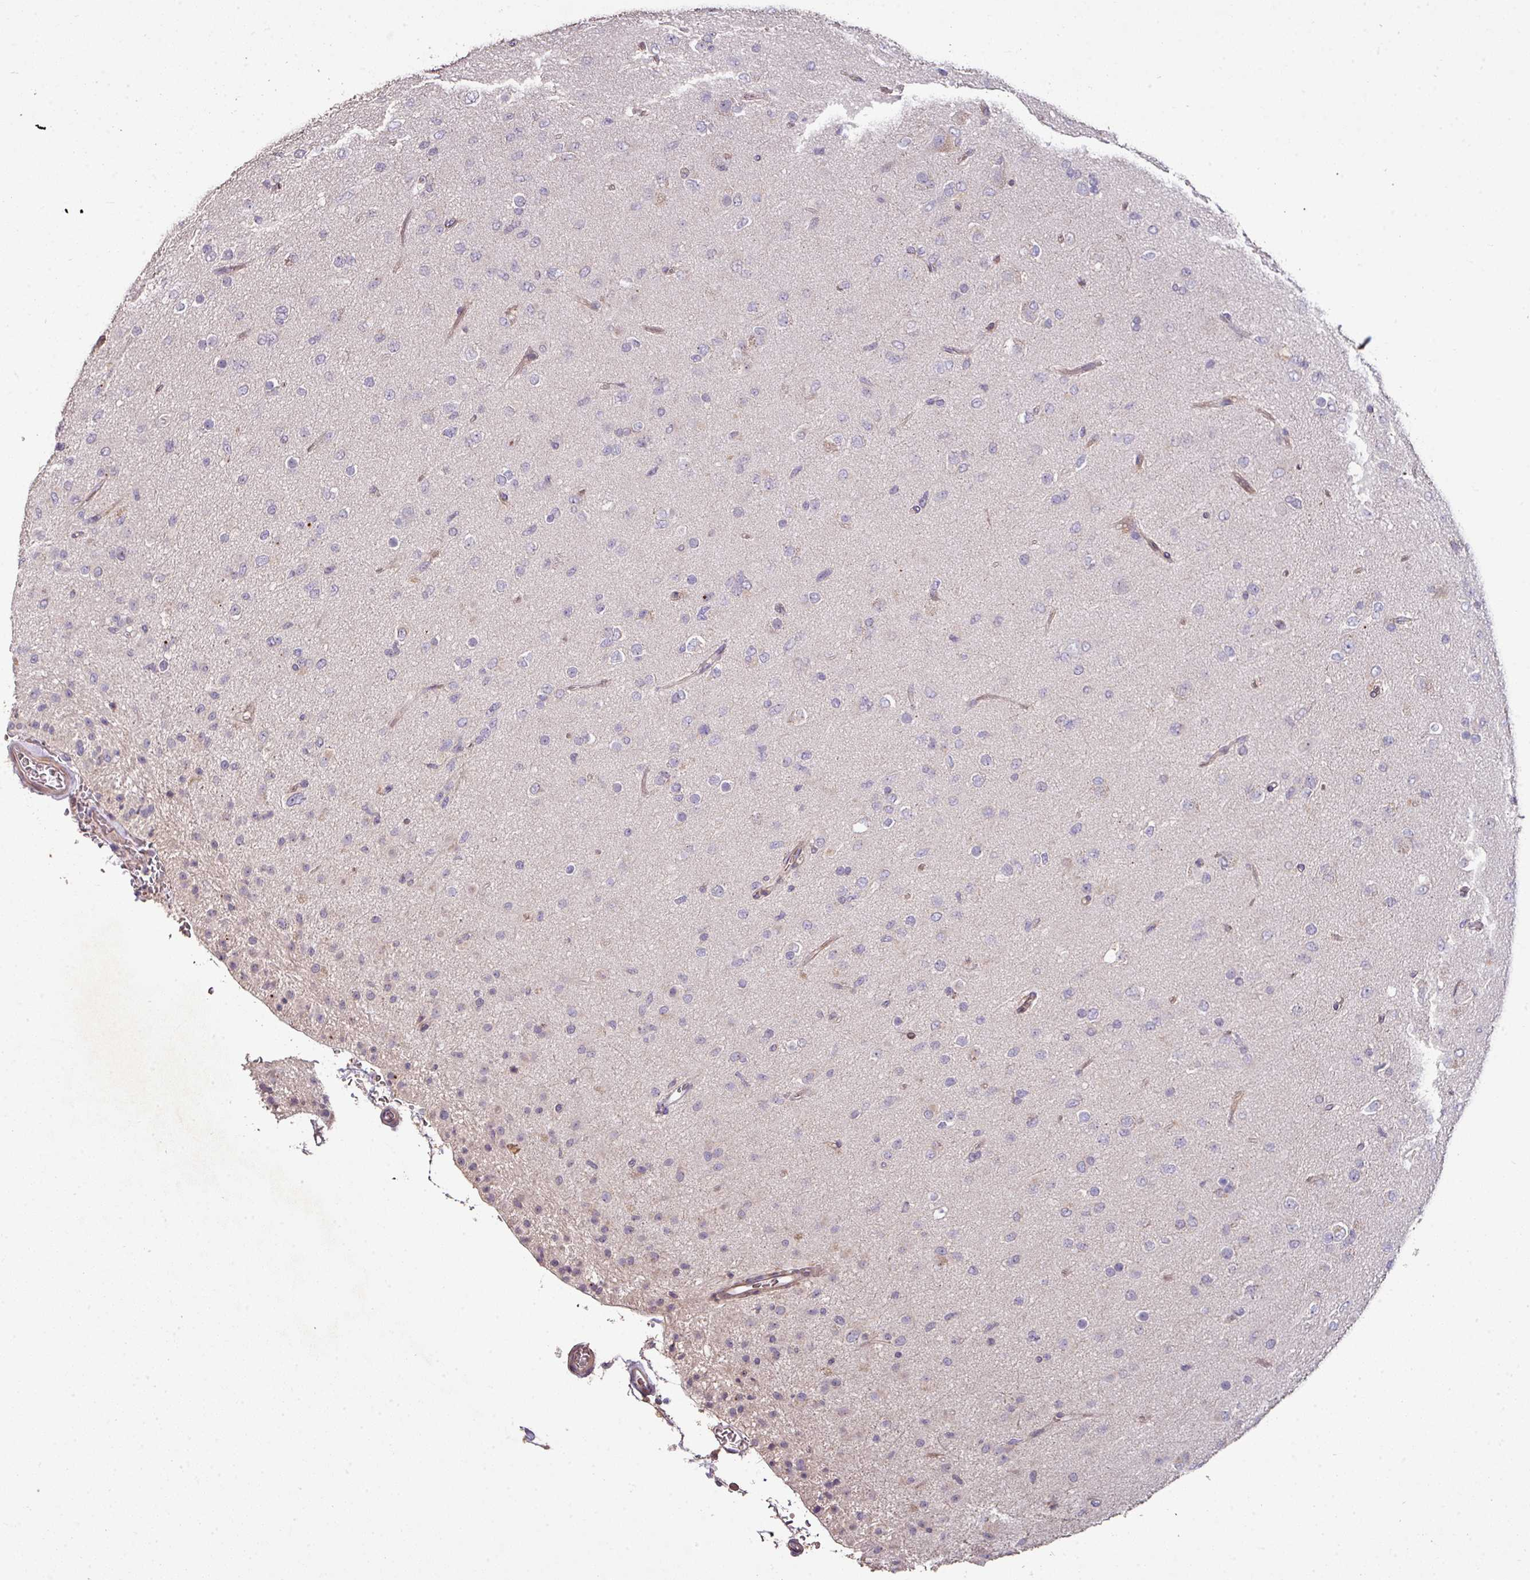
{"staining": {"intensity": "negative", "quantity": "none", "location": "none"}, "tissue": "glioma", "cell_type": "Tumor cells", "image_type": "cancer", "snomed": [{"axis": "morphology", "description": "Glioma, malignant, Low grade"}, {"axis": "topography", "description": "Brain"}], "caption": "The image demonstrates no significant positivity in tumor cells of malignant glioma (low-grade).", "gene": "RPL23A", "patient": {"sex": "male", "age": 65}}